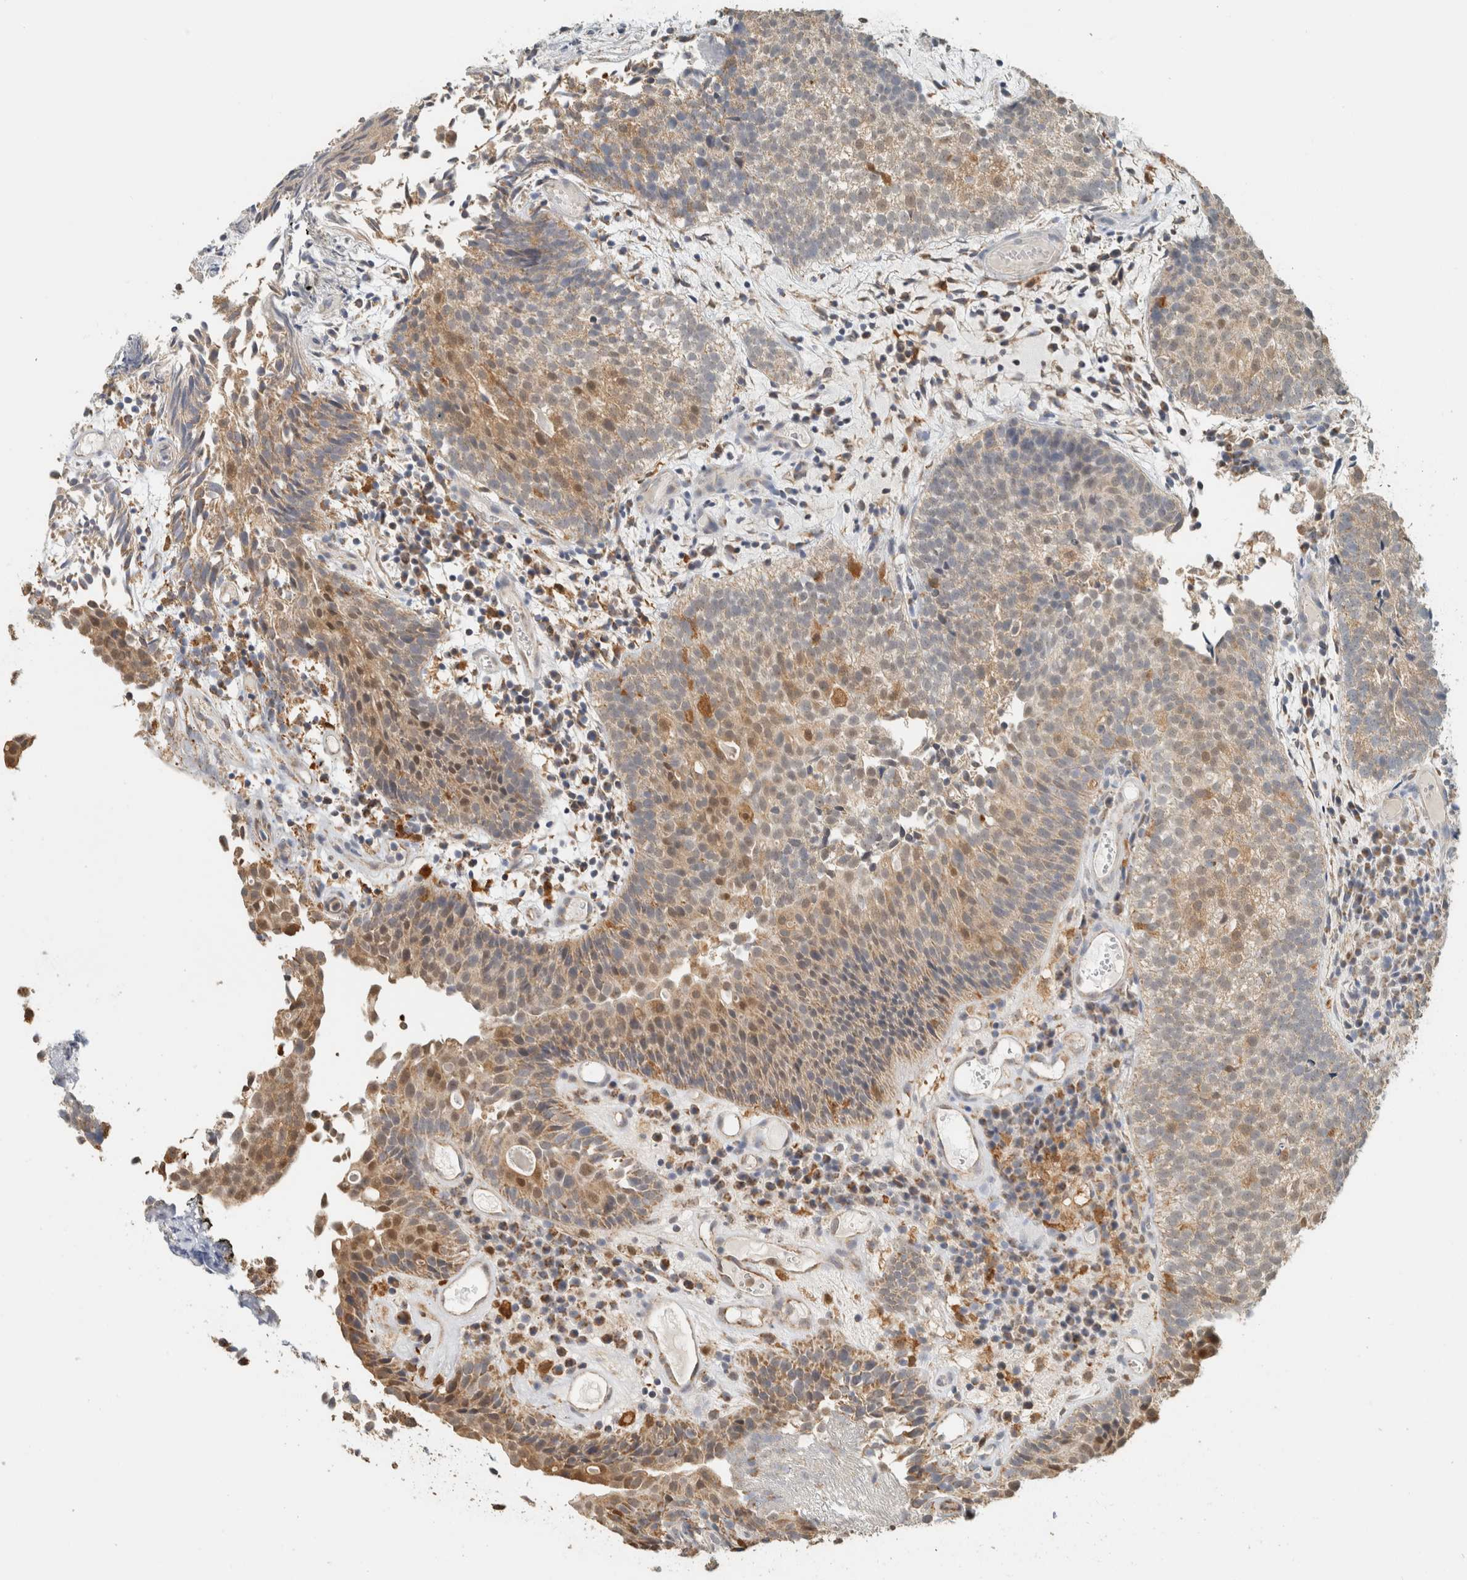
{"staining": {"intensity": "weak", "quantity": ">75%", "location": "cytoplasmic/membranous,nuclear"}, "tissue": "urothelial cancer", "cell_type": "Tumor cells", "image_type": "cancer", "snomed": [{"axis": "morphology", "description": "Urothelial carcinoma, Low grade"}, {"axis": "topography", "description": "Urinary bladder"}], "caption": "Protein staining demonstrates weak cytoplasmic/membranous and nuclear positivity in about >75% of tumor cells in urothelial cancer.", "gene": "CAPG", "patient": {"sex": "male", "age": 86}}